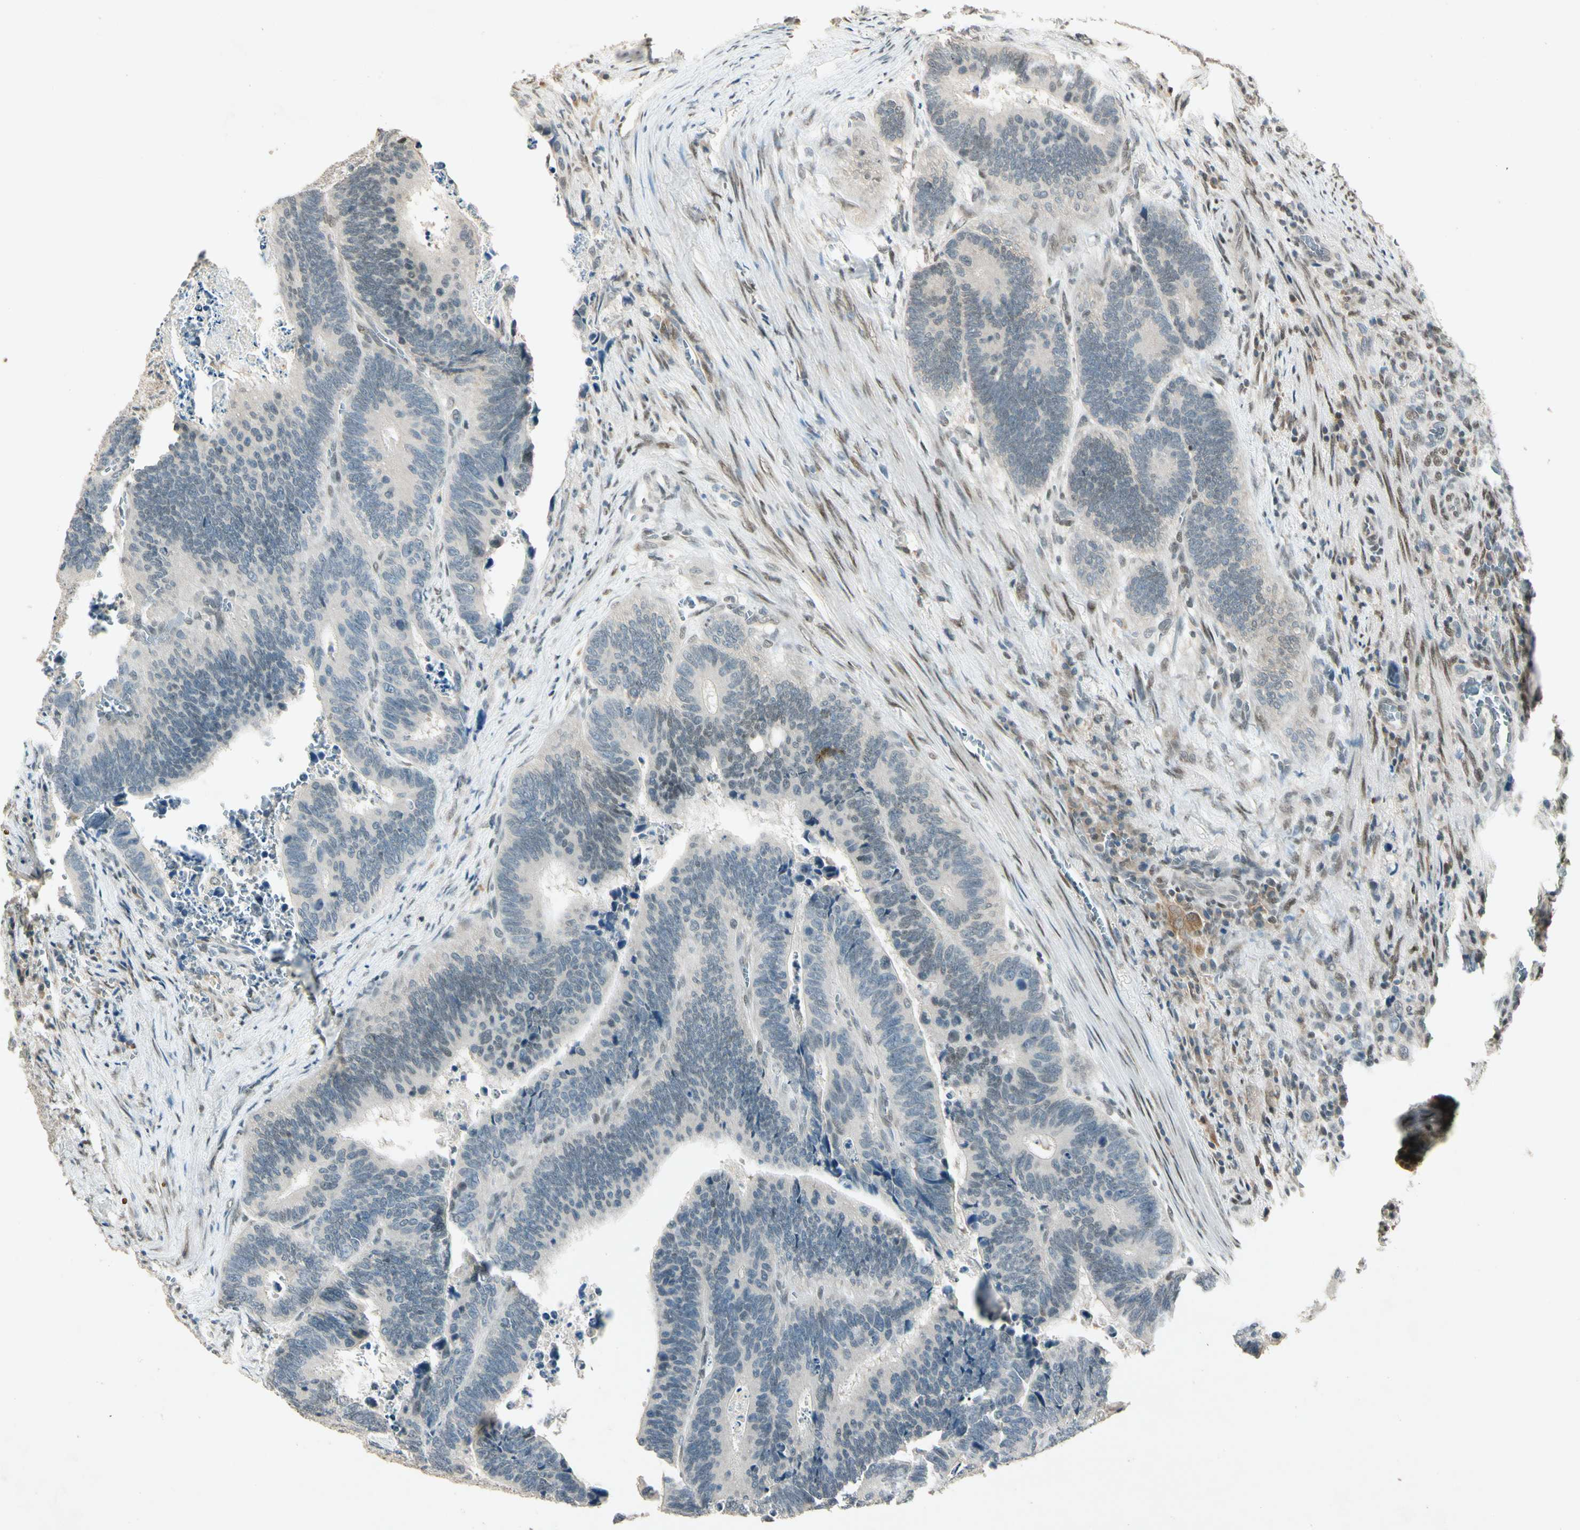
{"staining": {"intensity": "negative", "quantity": "none", "location": "none"}, "tissue": "colorectal cancer", "cell_type": "Tumor cells", "image_type": "cancer", "snomed": [{"axis": "morphology", "description": "Adenocarcinoma, NOS"}, {"axis": "topography", "description": "Colon"}], "caption": "Histopathology image shows no significant protein expression in tumor cells of colorectal cancer (adenocarcinoma). Nuclei are stained in blue.", "gene": "ZBTB4", "patient": {"sex": "male", "age": 72}}